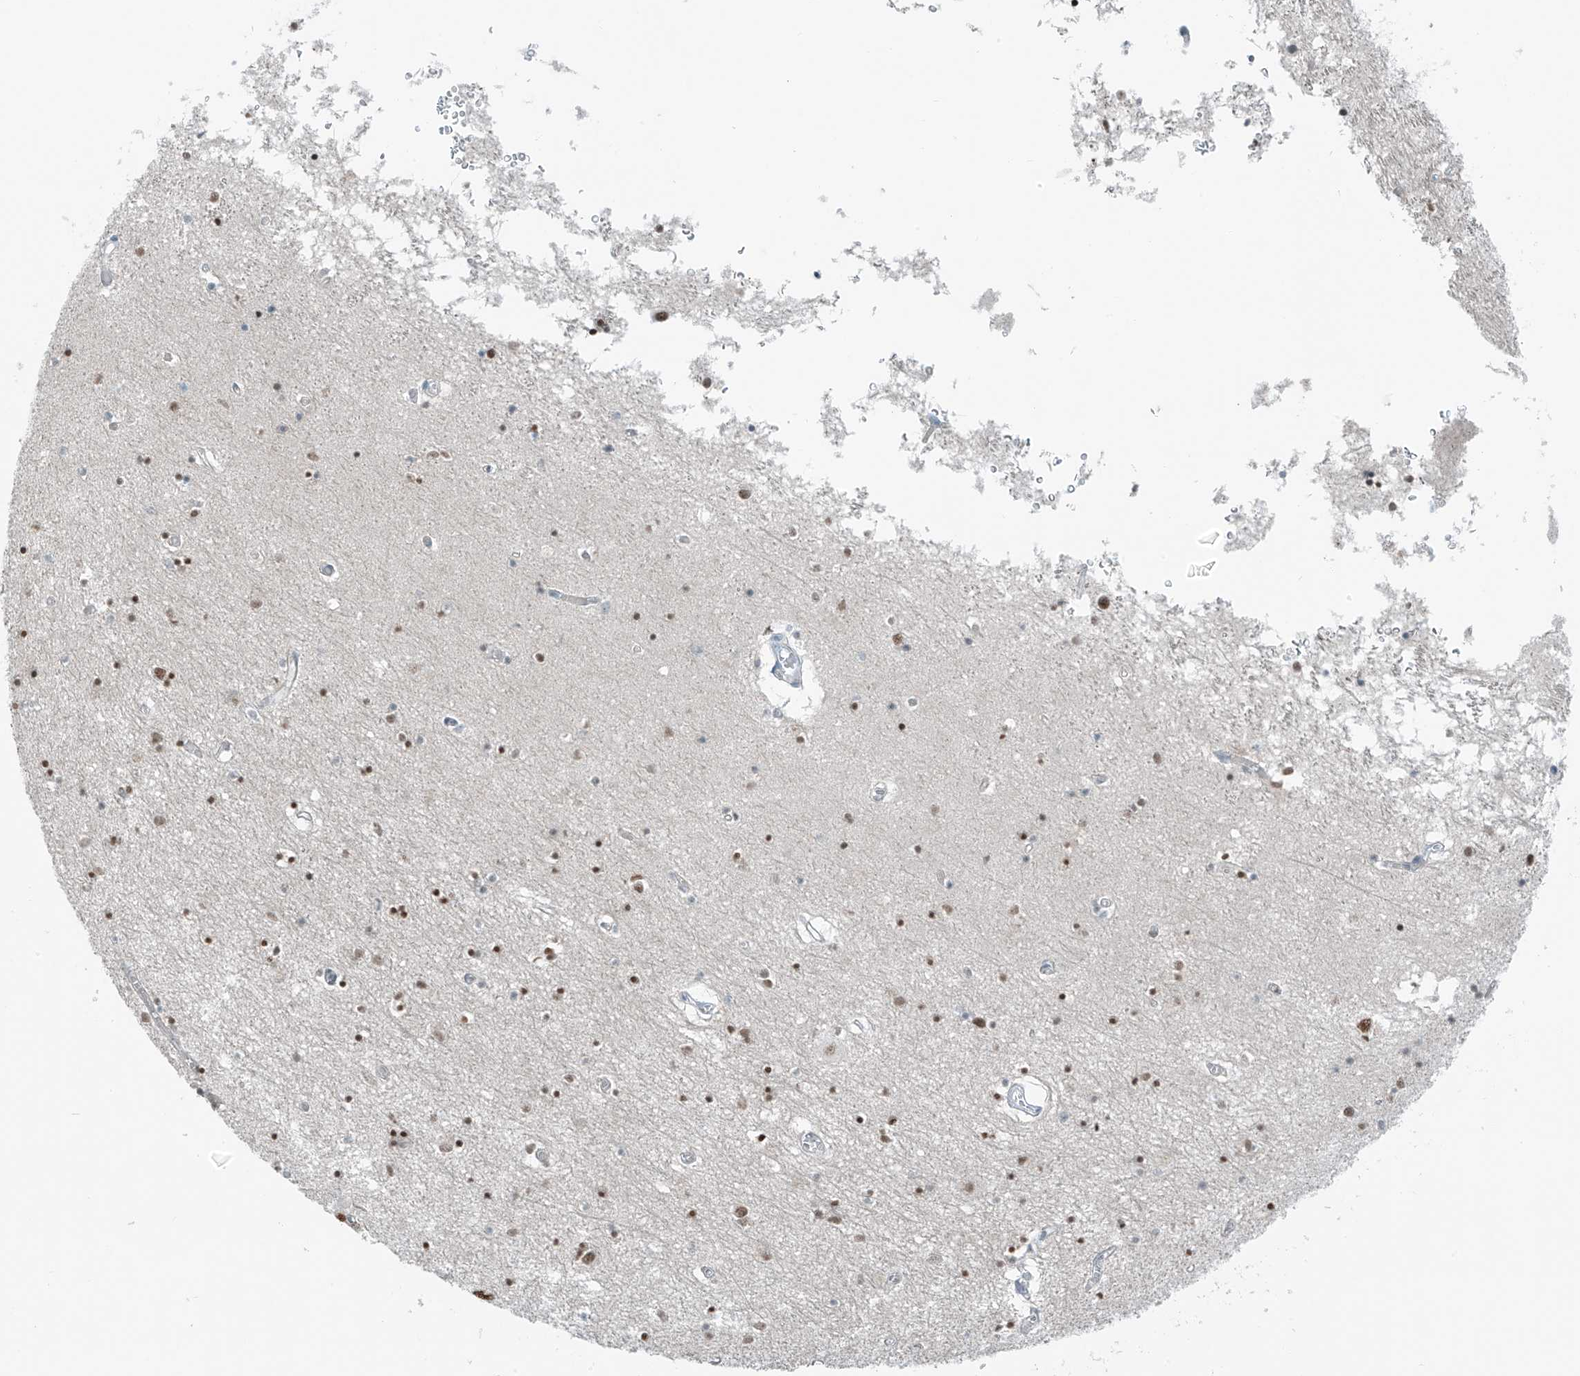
{"staining": {"intensity": "weak", "quantity": "25%-75%", "location": "nuclear"}, "tissue": "hippocampus", "cell_type": "Glial cells", "image_type": "normal", "snomed": [{"axis": "morphology", "description": "Normal tissue, NOS"}, {"axis": "topography", "description": "Hippocampus"}], "caption": "A low amount of weak nuclear positivity is identified in approximately 25%-75% of glial cells in benign hippocampus.", "gene": "WRNIP1", "patient": {"sex": "male", "age": 70}}